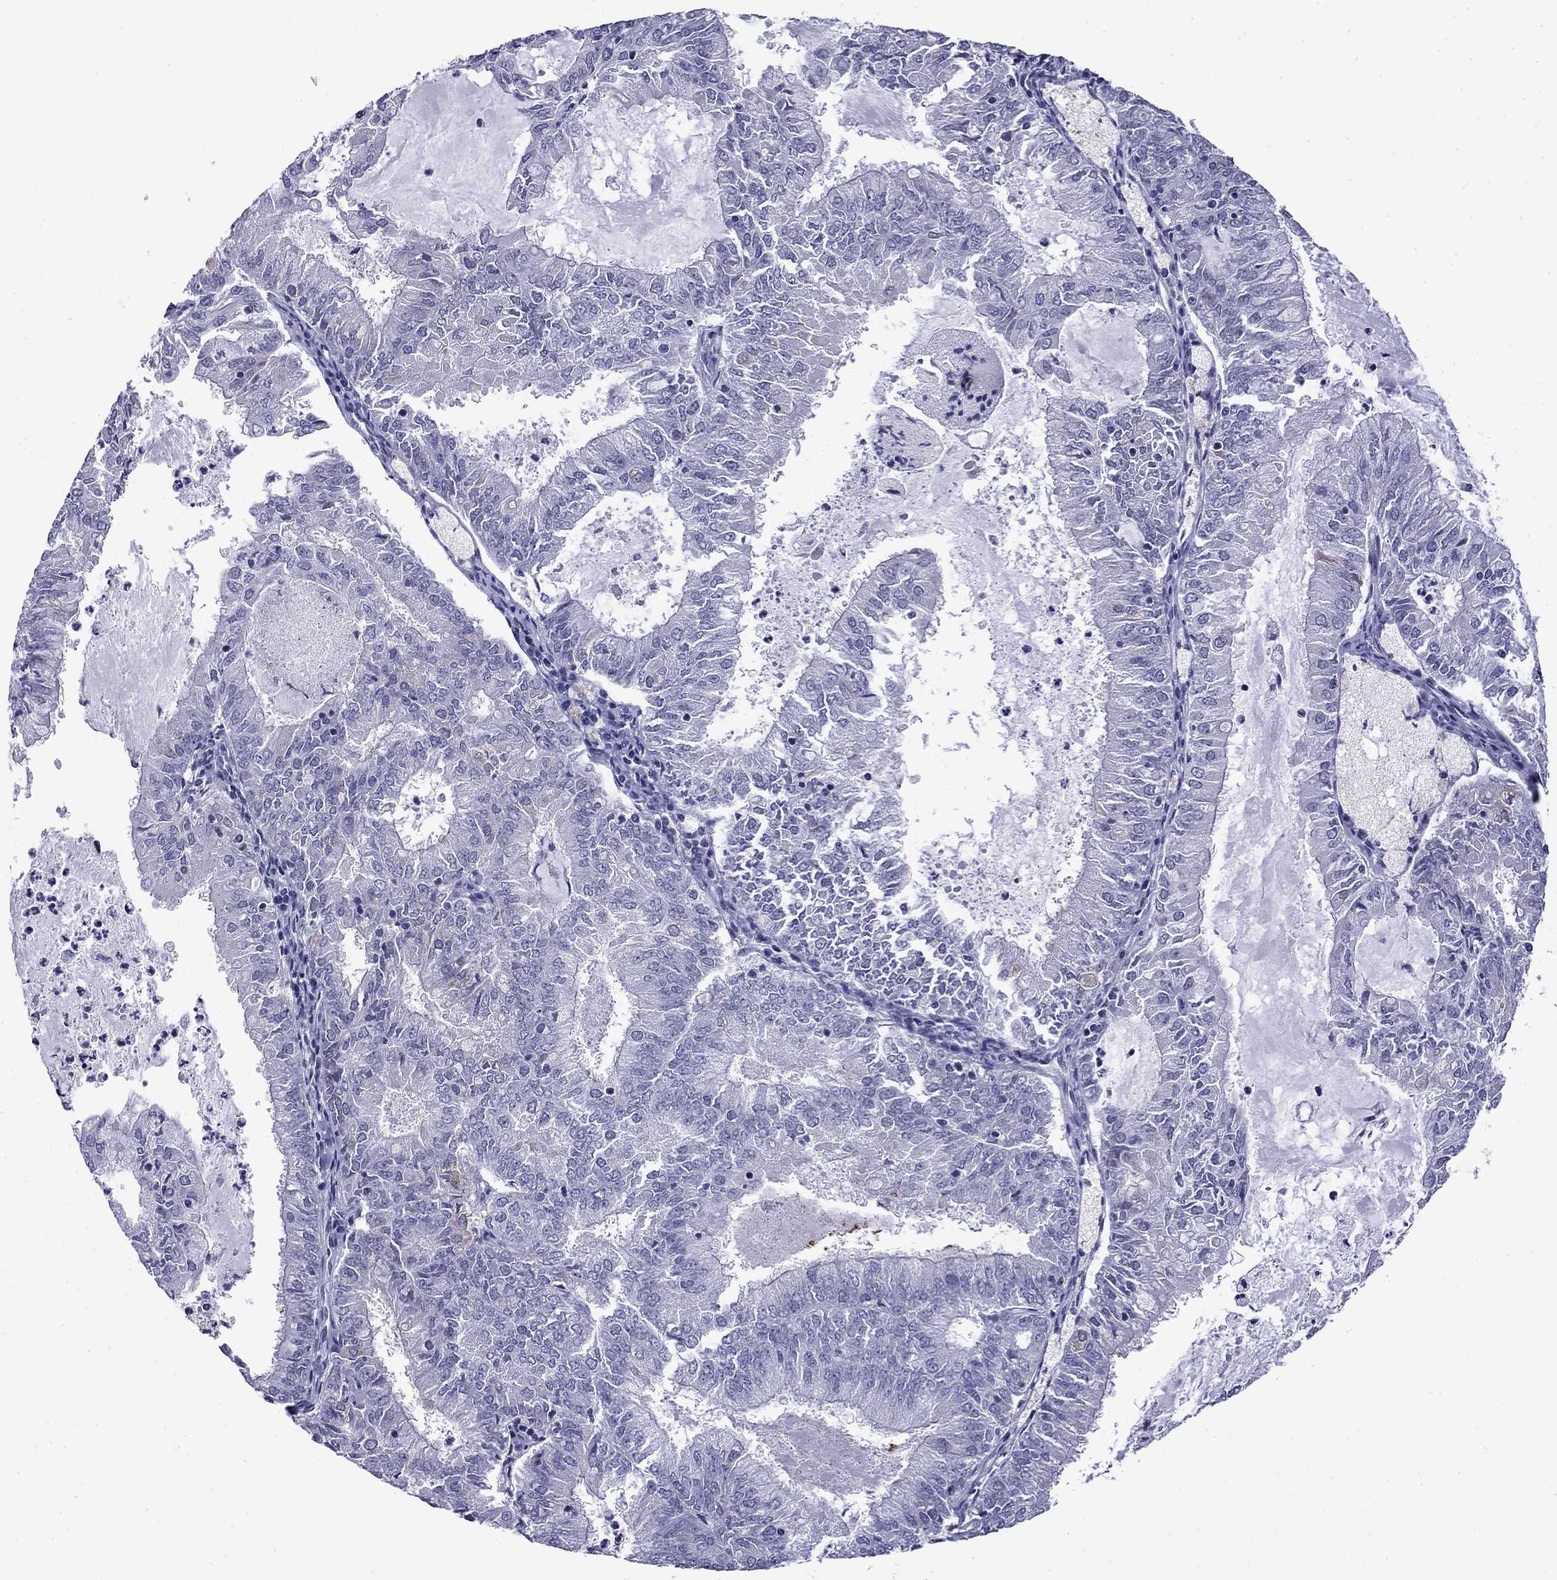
{"staining": {"intensity": "negative", "quantity": "none", "location": "none"}, "tissue": "endometrial cancer", "cell_type": "Tumor cells", "image_type": "cancer", "snomed": [{"axis": "morphology", "description": "Adenocarcinoma, NOS"}, {"axis": "topography", "description": "Endometrium"}], "caption": "Tumor cells are negative for brown protein staining in endometrial cancer (adenocarcinoma).", "gene": "PRR18", "patient": {"sex": "female", "age": 57}}